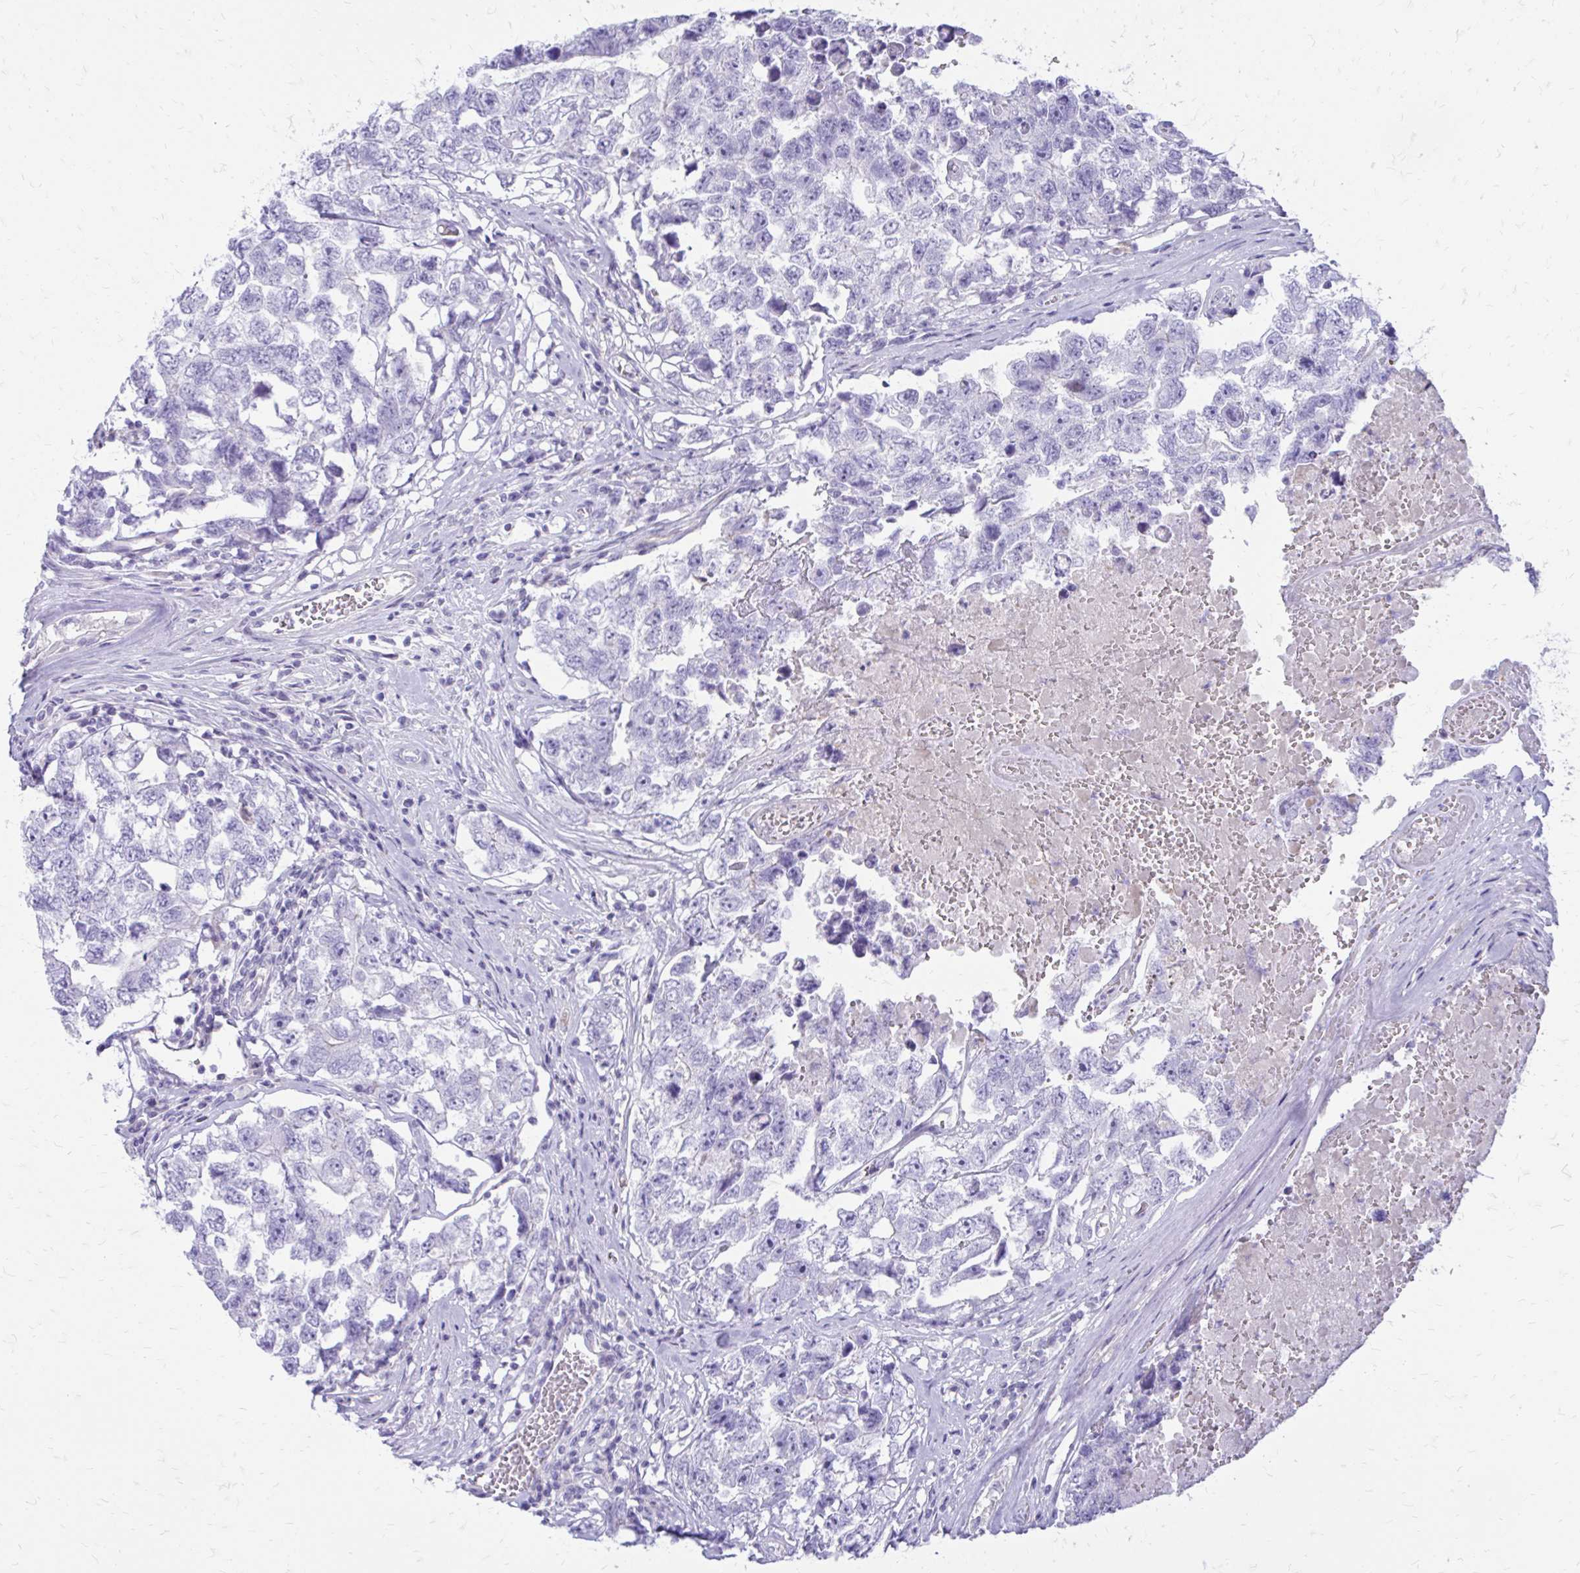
{"staining": {"intensity": "negative", "quantity": "none", "location": "none"}, "tissue": "testis cancer", "cell_type": "Tumor cells", "image_type": "cancer", "snomed": [{"axis": "morphology", "description": "Carcinoma, Embryonal, NOS"}, {"axis": "topography", "description": "Testis"}], "caption": "This image is of embryonal carcinoma (testis) stained with immunohistochemistry to label a protein in brown with the nuclei are counter-stained blue. There is no positivity in tumor cells.", "gene": "SIGLEC11", "patient": {"sex": "male", "age": 22}}